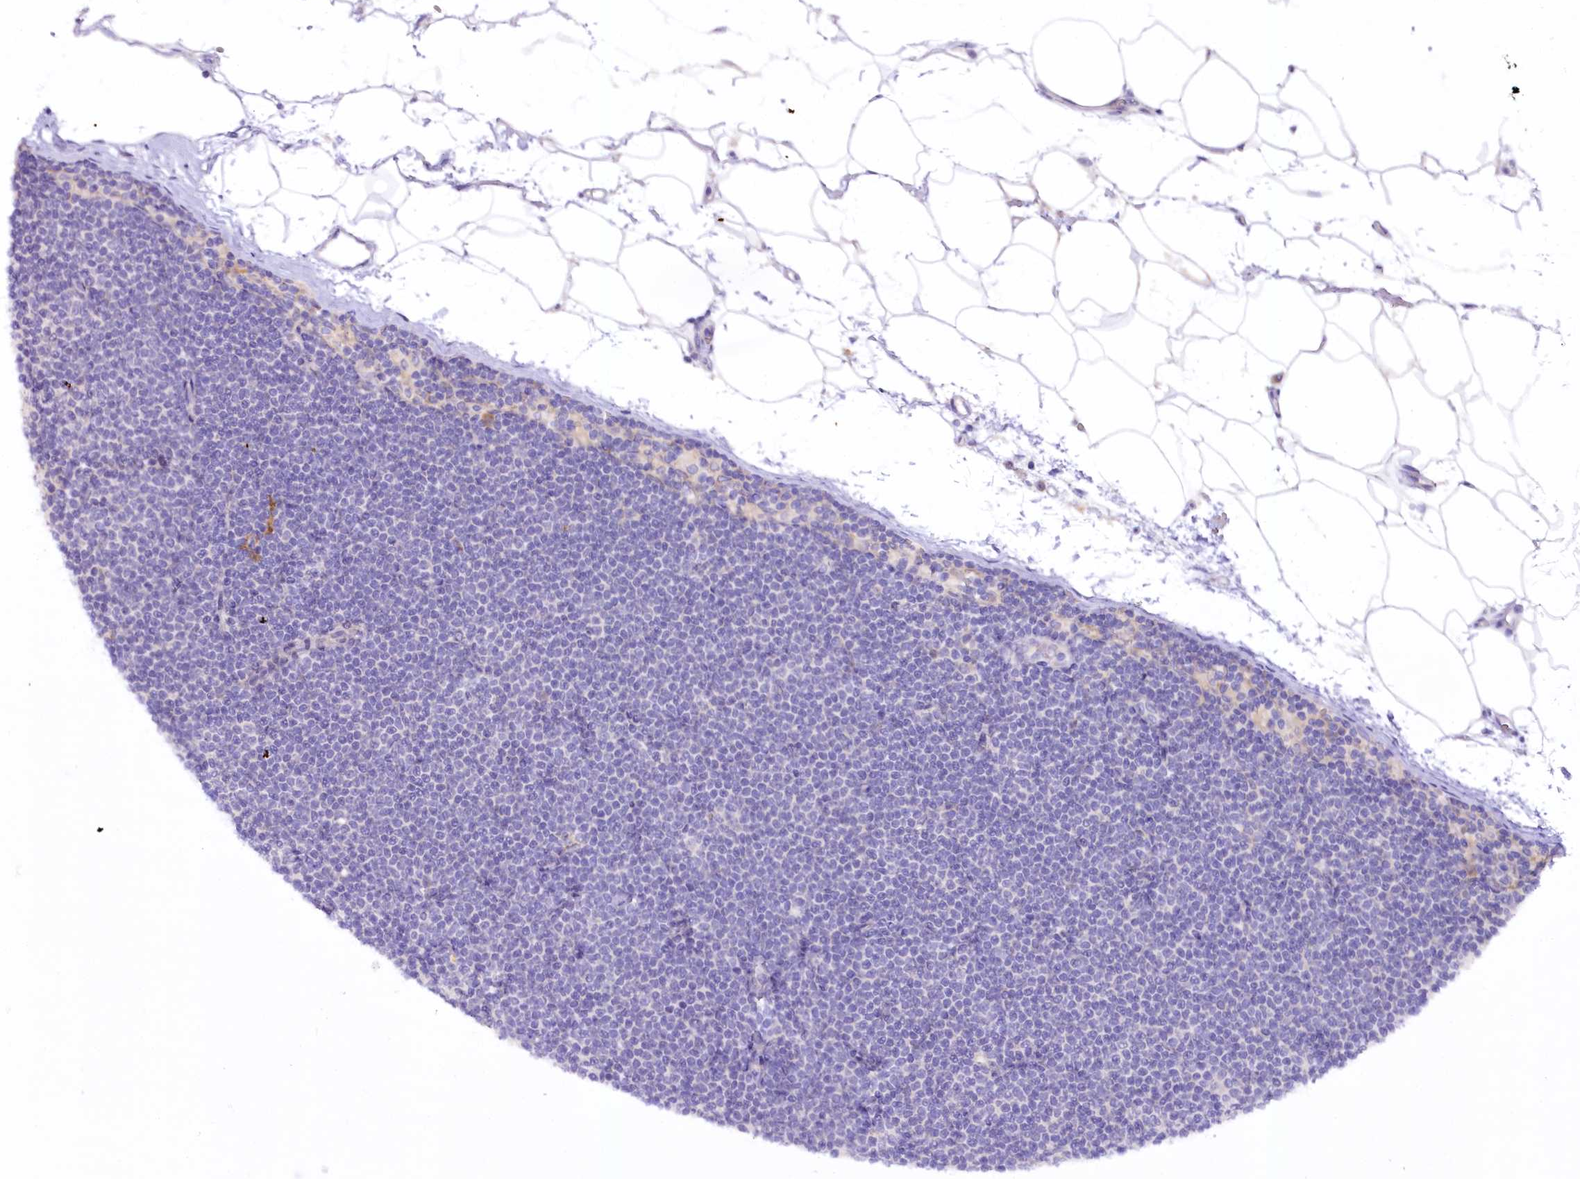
{"staining": {"intensity": "negative", "quantity": "none", "location": "none"}, "tissue": "lymphoma", "cell_type": "Tumor cells", "image_type": "cancer", "snomed": [{"axis": "morphology", "description": "Malignant lymphoma, non-Hodgkin's type, Low grade"}, {"axis": "topography", "description": "Lymph node"}], "caption": "Low-grade malignant lymphoma, non-Hodgkin's type stained for a protein using immunohistochemistry (IHC) exhibits no staining tumor cells.", "gene": "MYOZ1", "patient": {"sex": "female", "age": 53}}